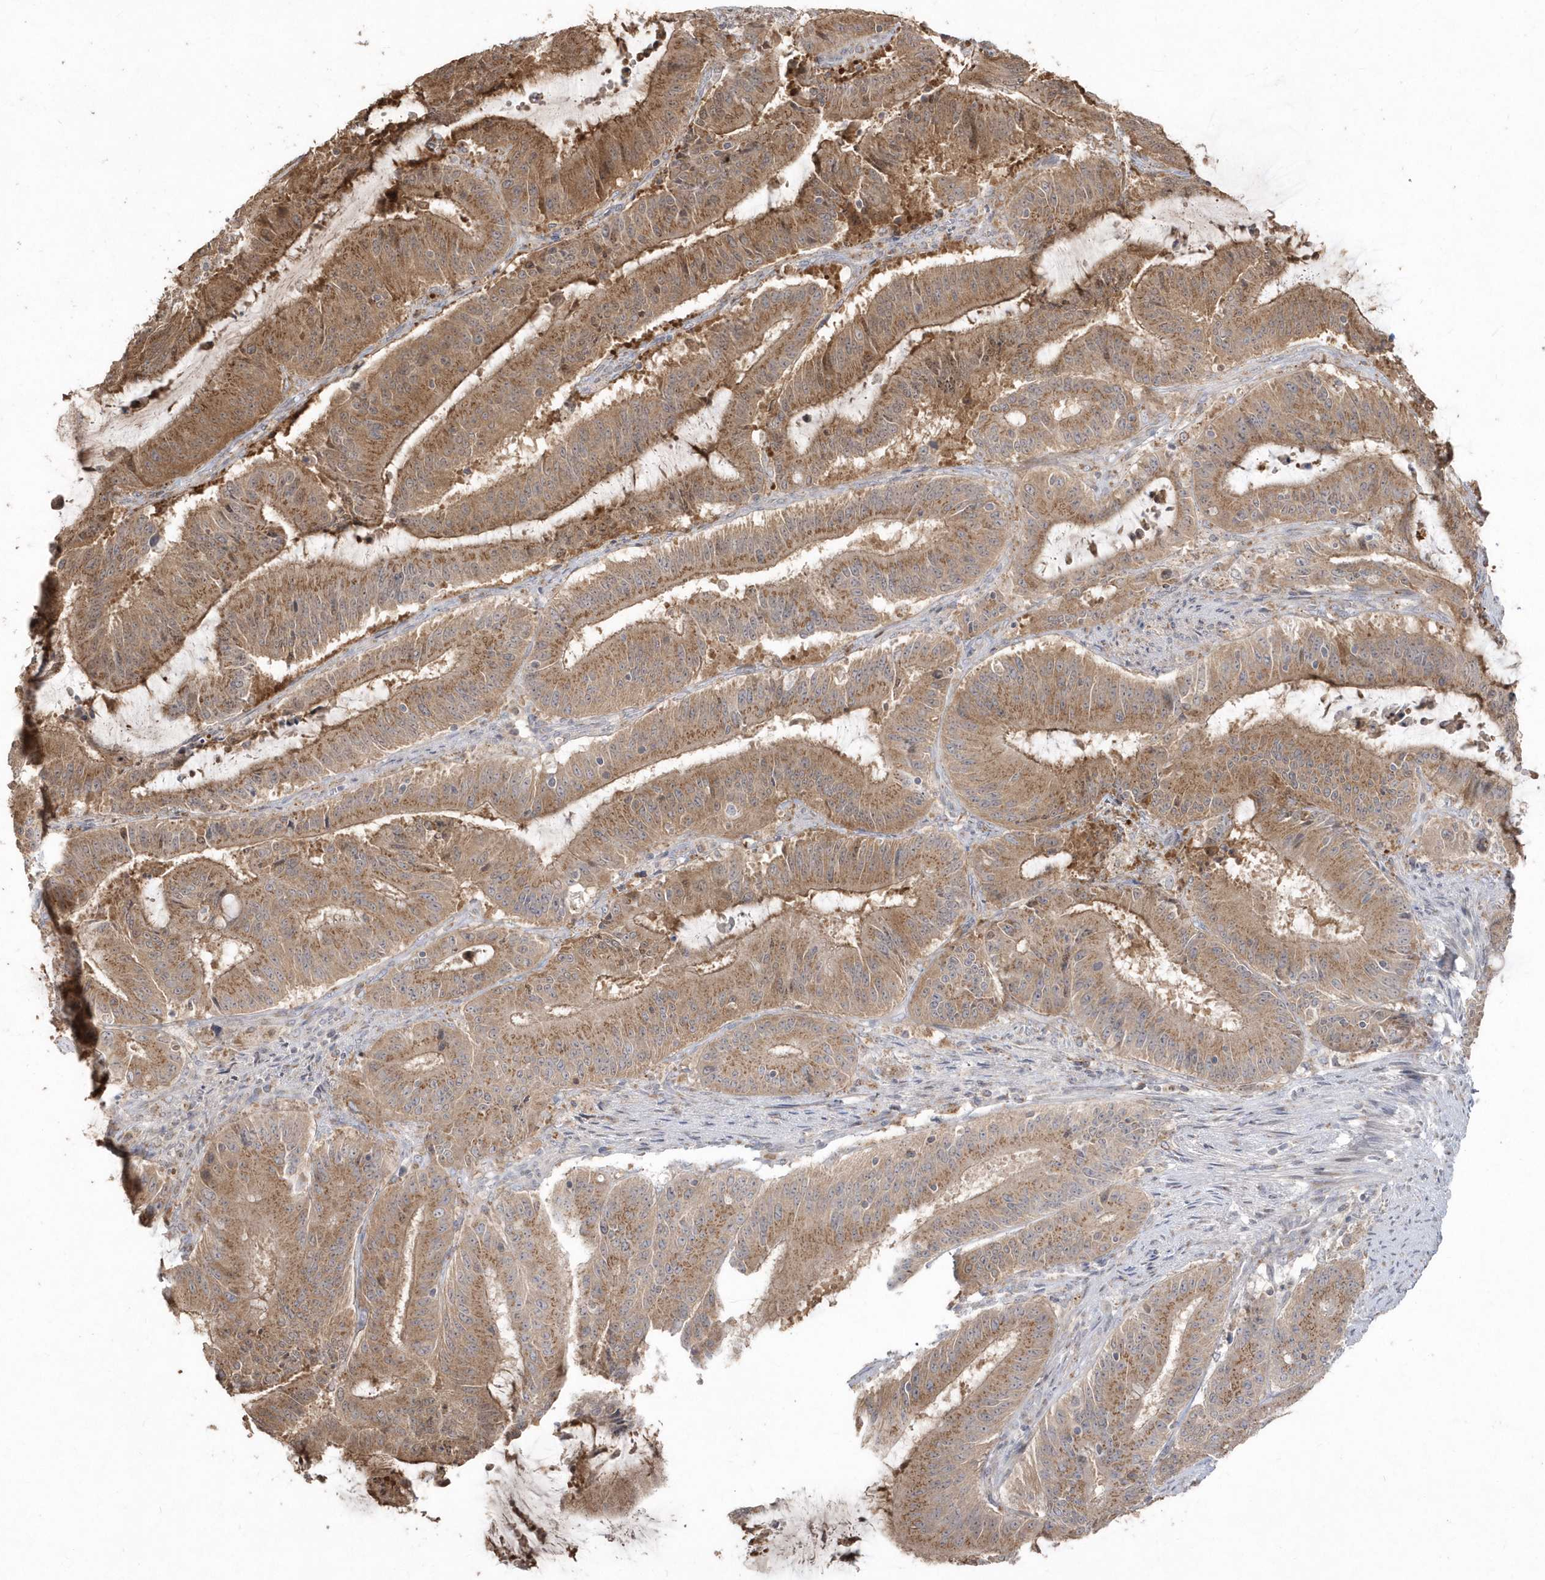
{"staining": {"intensity": "moderate", "quantity": ">75%", "location": "cytoplasmic/membranous"}, "tissue": "liver cancer", "cell_type": "Tumor cells", "image_type": "cancer", "snomed": [{"axis": "morphology", "description": "Normal tissue, NOS"}, {"axis": "morphology", "description": "Cholangiocarcinoma"}, {"axis": "topography", "description": "Liver"}, {"axis": "topography", "description": "Peripheral nerve tissue"}], "caption": "DAB immunohistochemical staining of human liver cancer reveals moderate cytoplasmic/membranous protein expression in approximately >75% of tumor cells.", "gene": "GEMIN6", "patient": {"sex": "female", "age": 73}}